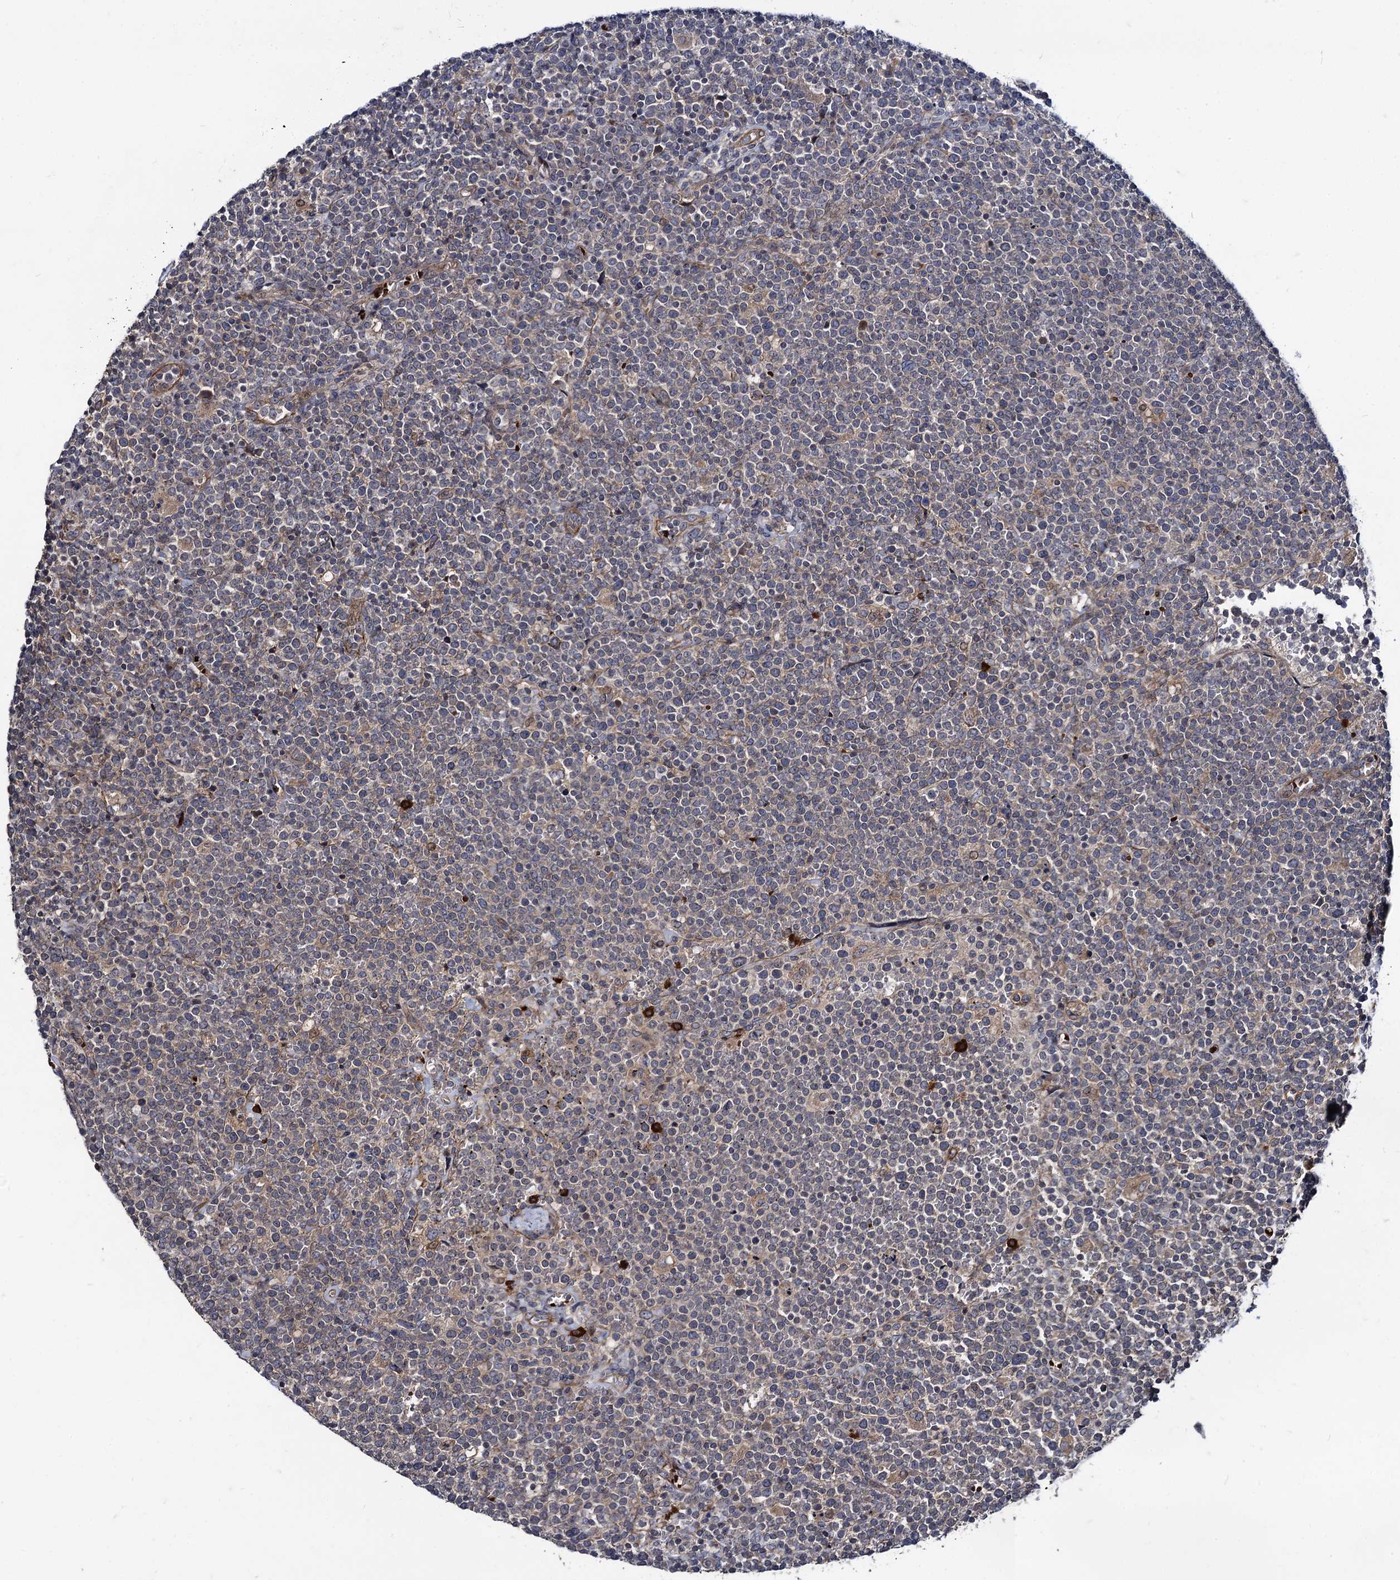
{"staining": {"intensity": "negative", "quantity": "none", "location": "none"}, "tissue": "lymphoma", "cell_type": "Tumor cells", "image_type": "cancer", "snomed": [{"axis": "morphology", "description": "Malignant lymphoma, non-Hodgkin's type, High grade"}, {"axis": "topography", "description": "Lymph node"}], "caption": "Immunohistochemistry (IHC) micrograph of malignant lymphoma, non-Hodgkin's type (high-grade) stained for a protein (brown), which demonstrates no positivity in tumor cells. (Immunohistochemistry (IHC), brightfield microscopy, high magnification).", "gene": "KXD1", "patient": {"sex": "male", "age": 61}}